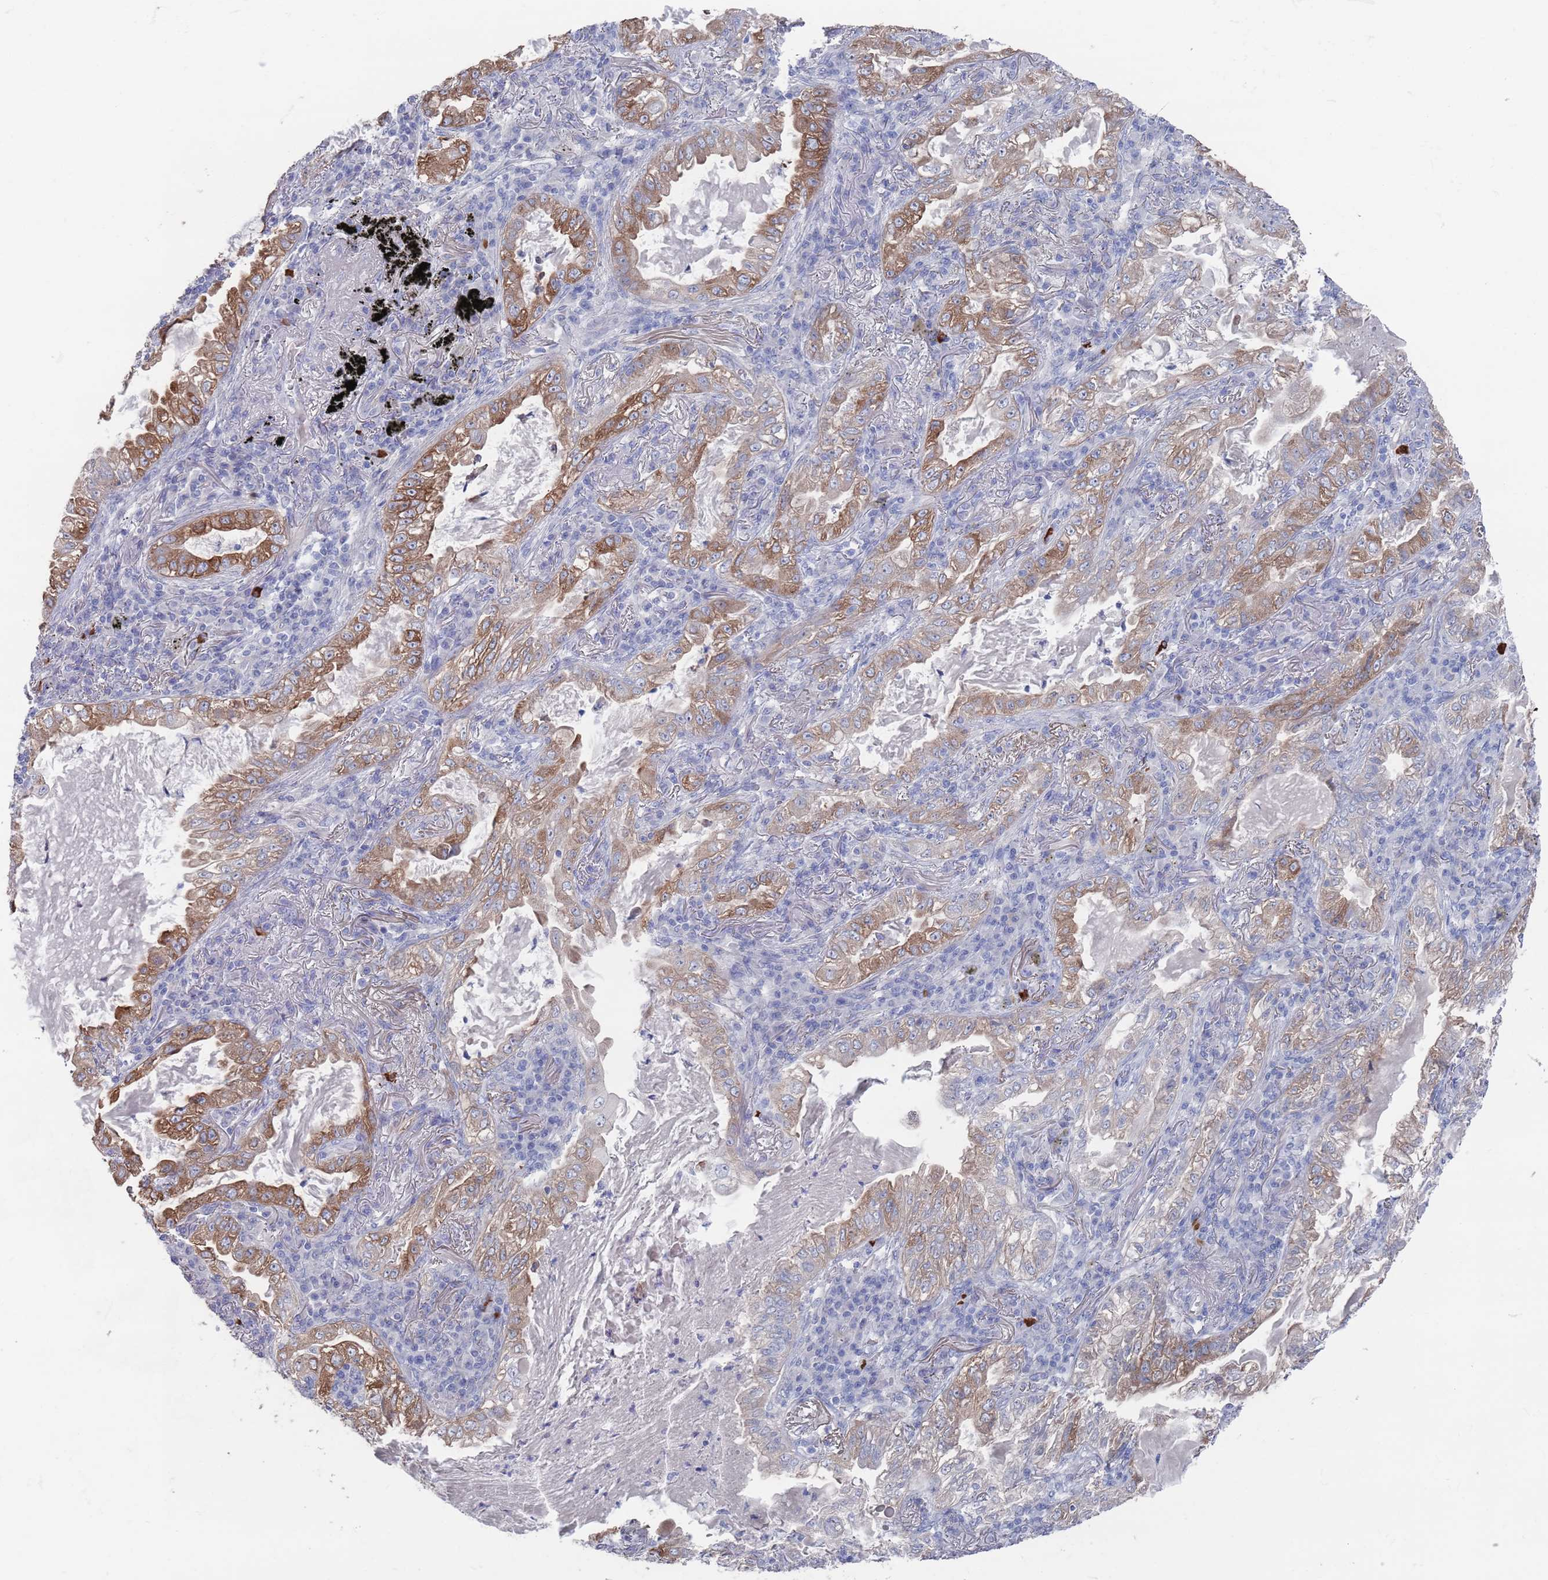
{"staining": {"intensity": "moderate", "quantity": "25%-75%", "location": "cytoplasmic/membranous"}, "tissue": "lung cancer", "cell_type": "Tumor cells", "image_type": "cancer", "snomed": [{"axis": "morphology", "description": "Adenocarcinoma, NOS"}, {"axis": "topography", "description": "Lung"}], "caption": "Immunohistochemistry micrograph of lung cancer (adenocarcinoma) stained for a protein (brown), which reveals medium levels of moderate cytoplasmic/membranous staining in about 25%-75% of tumor cells.", "gene": "TMCO3", "patient": {"sex": "female", "age": 73}}